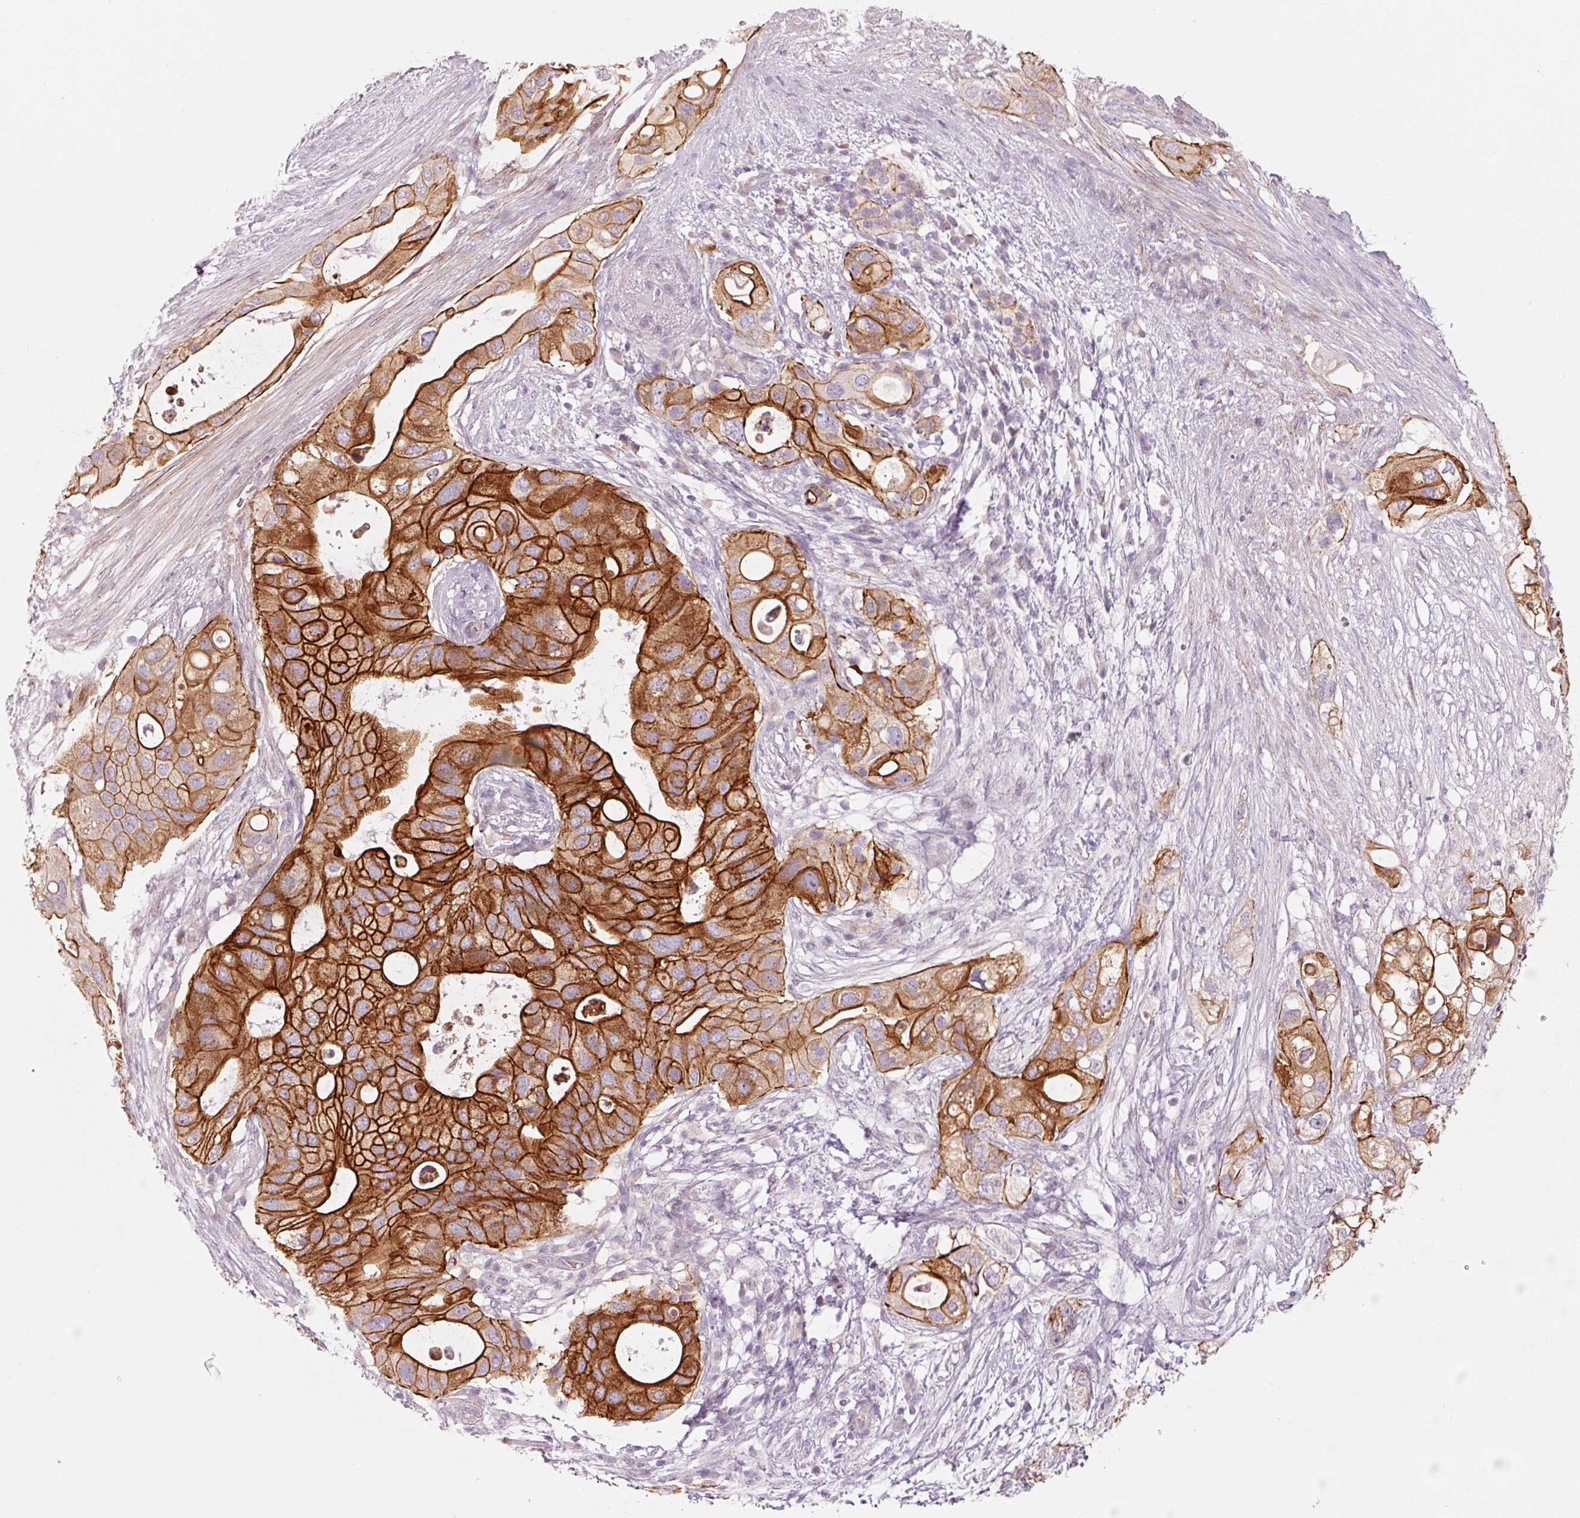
{"staining": {"intensity": "strong", "quantity": ">75%", "location": "cytoplasmic/membranous"}, "tissue": "pancreatic cancer", "cell_type": "Tumor cells", "image_type": "cancer", "snomed": [{"axis": "morphology", "description": "Adenocarcinoma, NOS"}, {"axis": "topography", "description": "Pancreas"}], "caption": "The immunohistochemical stain highlights strong cytoplasmic/membranous expression in tumor cells of pancreatic adenocarcinoma tissue.", "gene": "DAPP1", "patient": {"sex": "female", "age": 72}}